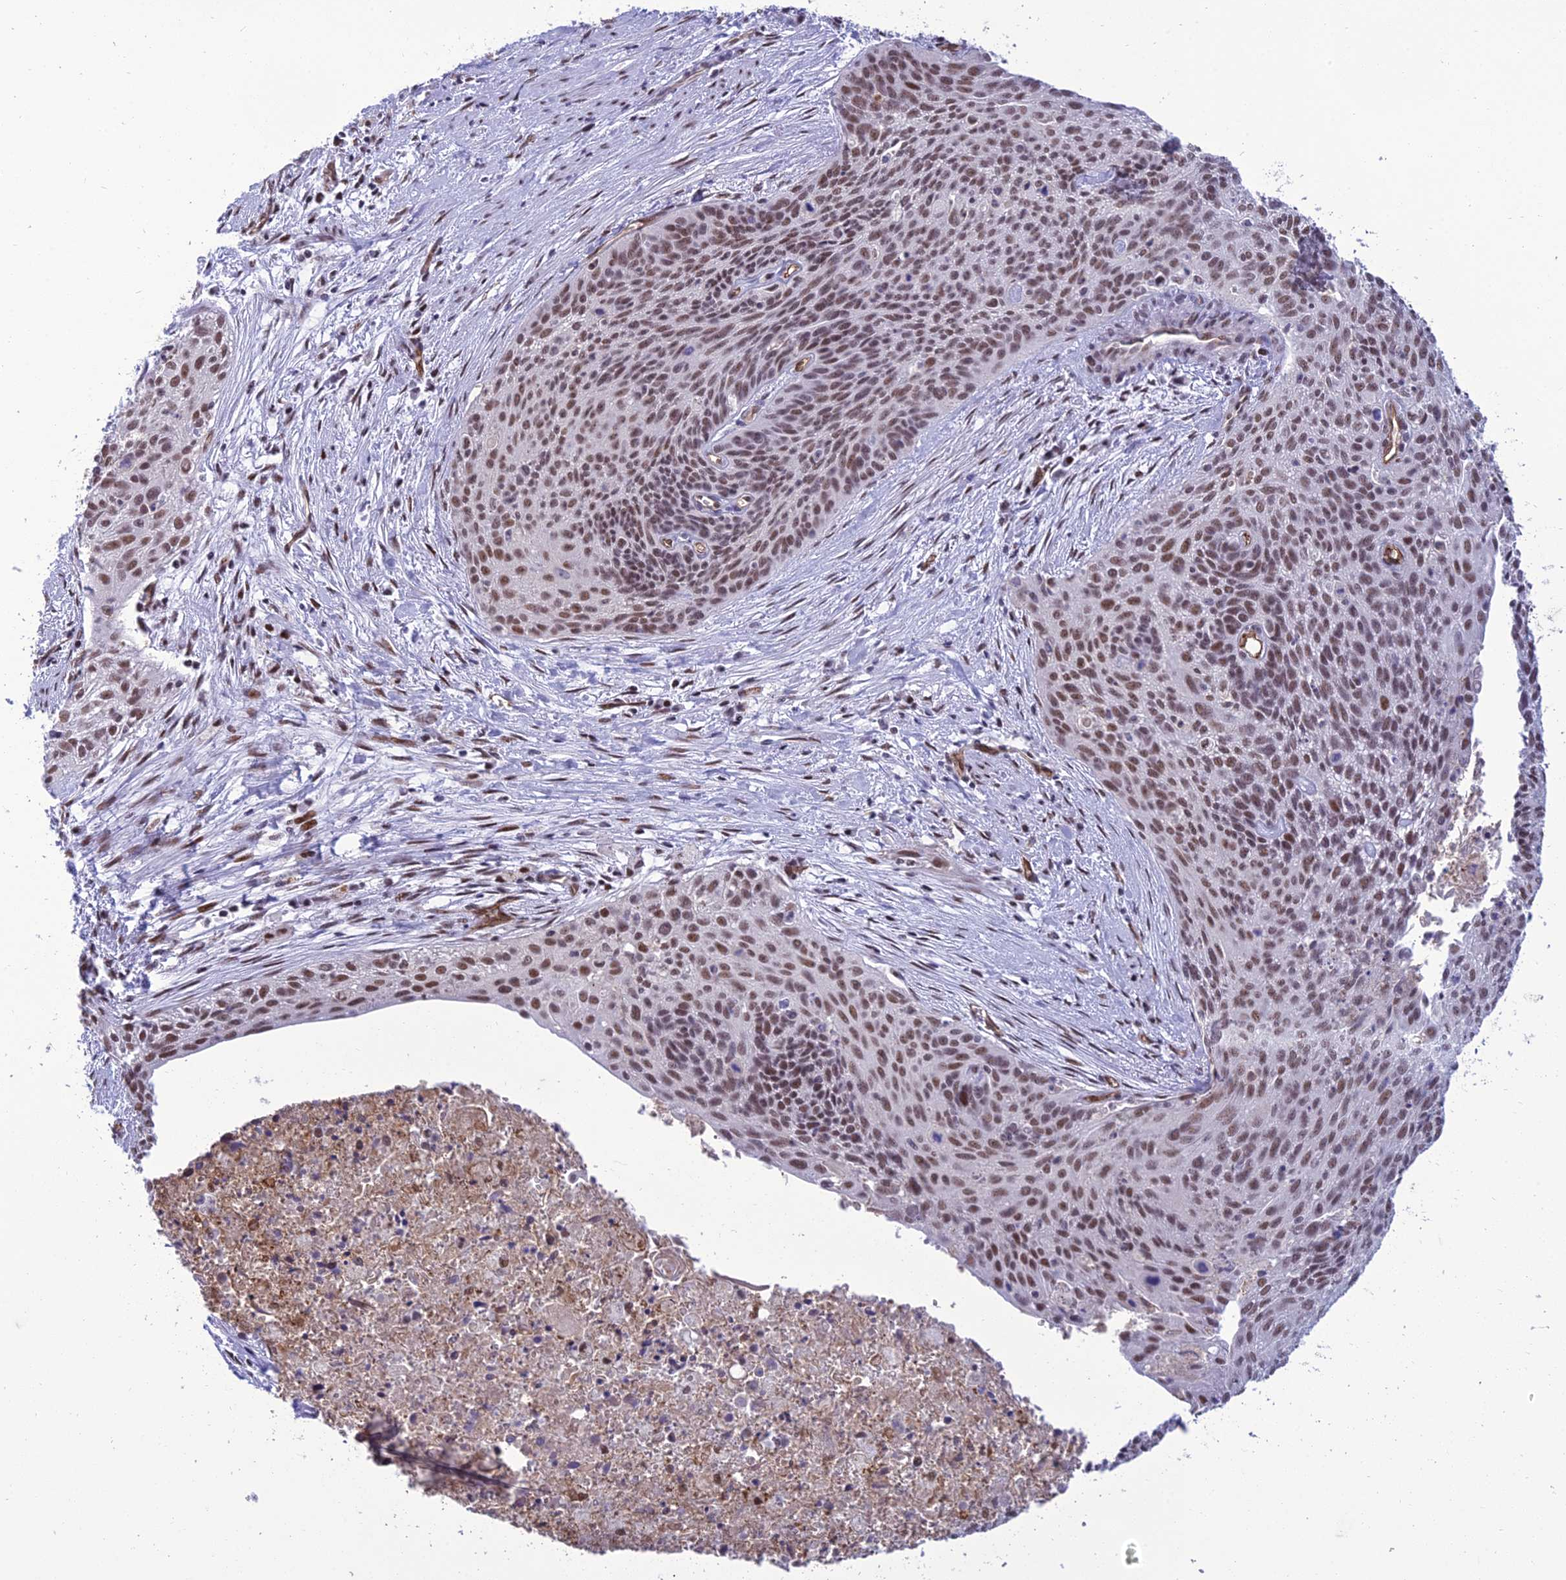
{"staining": {"intensity": "moderate", "quantity": ">75%", "location": "nuclear"}, "tissue": "cervical cancer", "cell_type": "Tumor cells", "image_type": "cancer", "snomed": [{"axis": "morphology", "description": "Squamous cell carcinoma, NOS"}, {"axis": "topography", "description": "Cervix"}], "caption": "Immunohistochemical staining of human cervical squamous cell carcinoma demonstrates moderate nuclear protein expression in about >75% of tumor cells.", "gene": "RANBP3", "patient": {"sex": "female", "age": 55}}